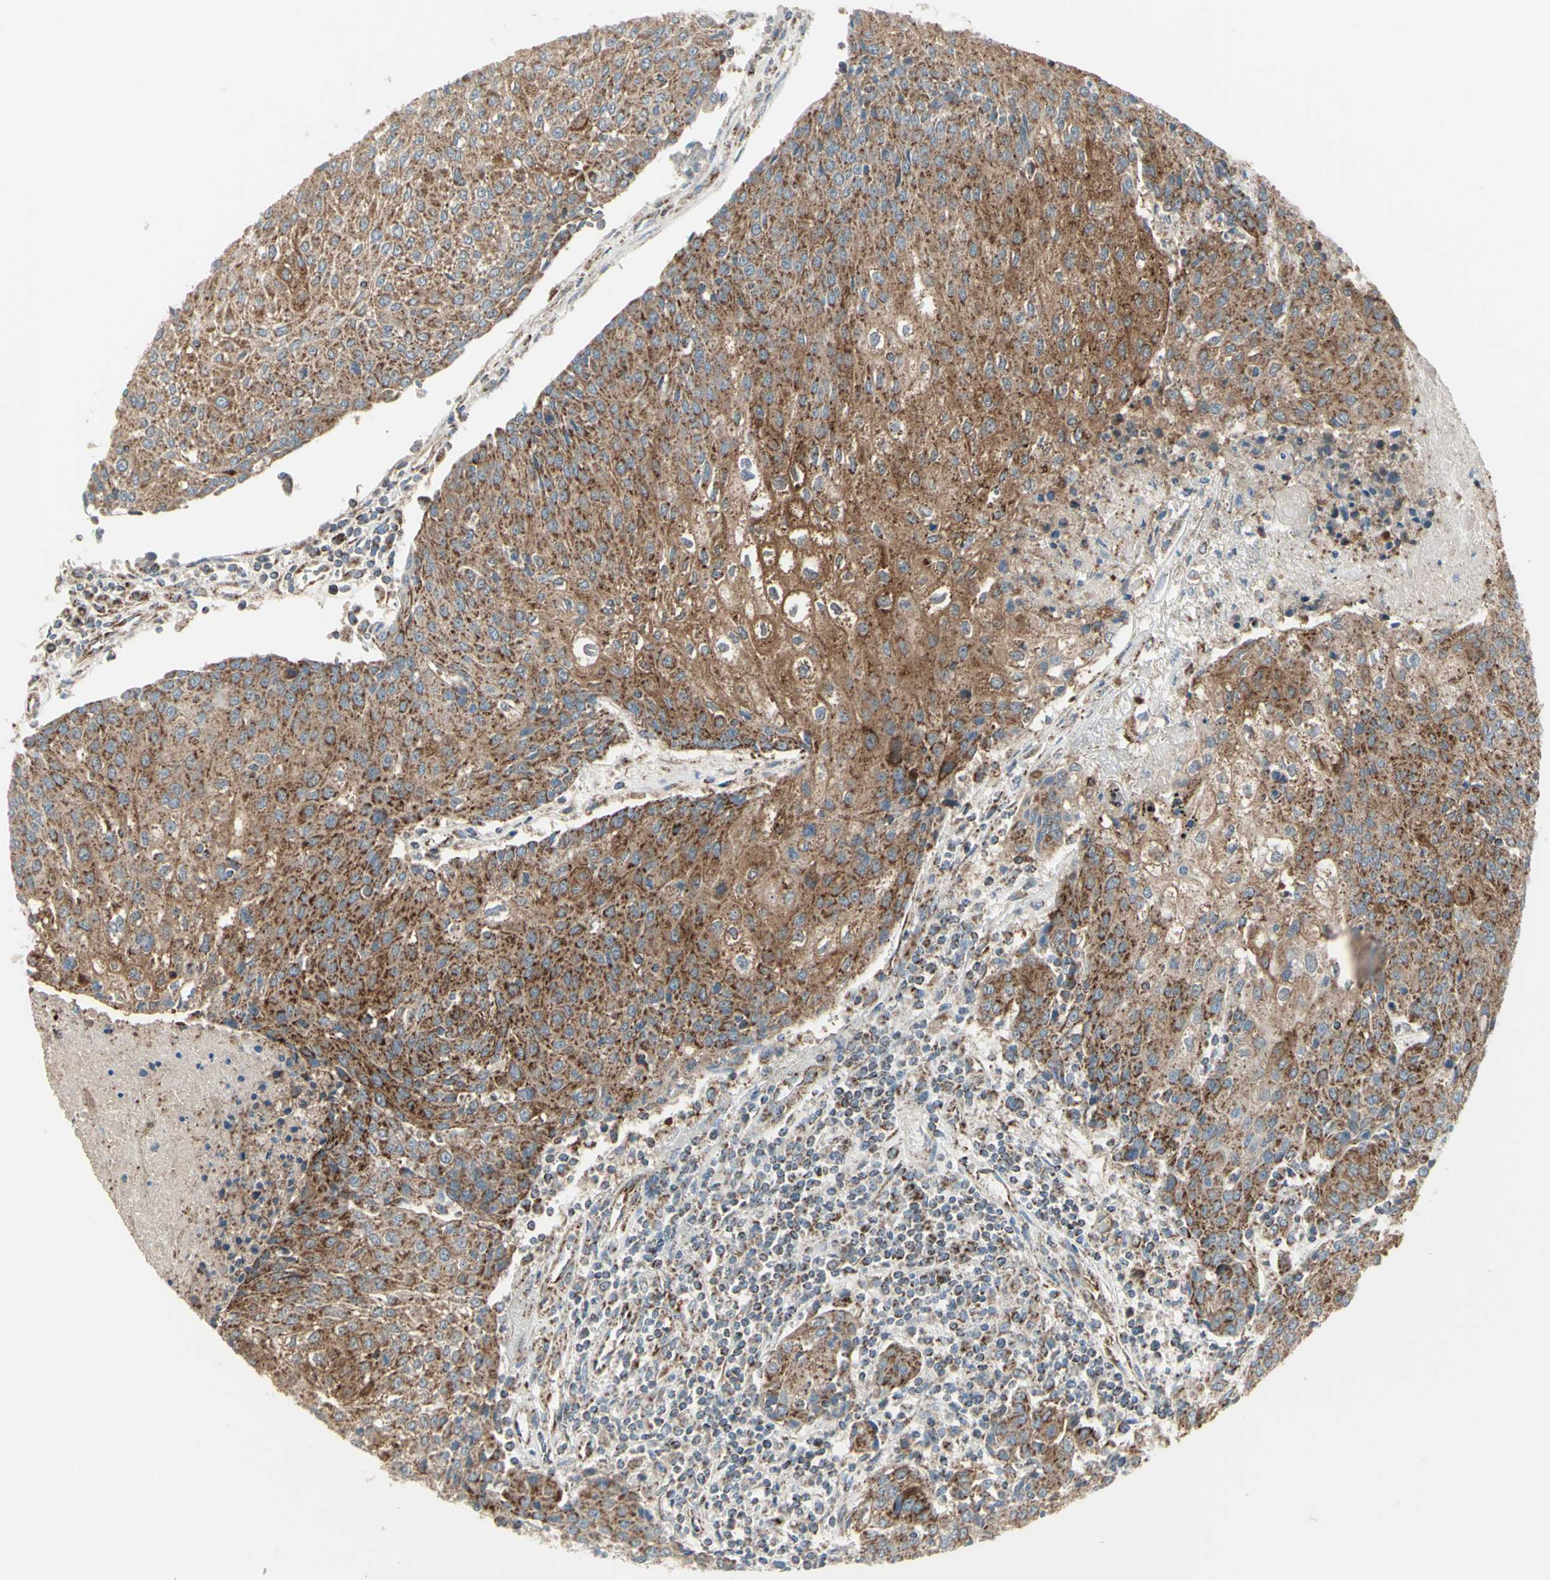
{"staining": {"intensity": "moderate", "quantity": ">75%", "location": "cytoplasmic/membranous"}, "tissue": "urothelial cancer", "cell_type": "Tumor cells", "image_type": "cancer", "snomed": [{"axis": "morphology", "description": "Urothelial carcinoma, High grade"}, {"axis": "topography", "description": "Urinary bladder"}], "caption": "Immunohistochemistry (IHC) micrograph of neoplastic tissue: human urothelial cancer stained using immunohistochemistry displays medium levels of moderate protein expression localized specifically in the cytoplasmic/membranous of tumor cells, appearing as a cytoplasmic/membranous brown color.", "gene": "FAM171B", "patient": {"sex": "female", "age": 85}}